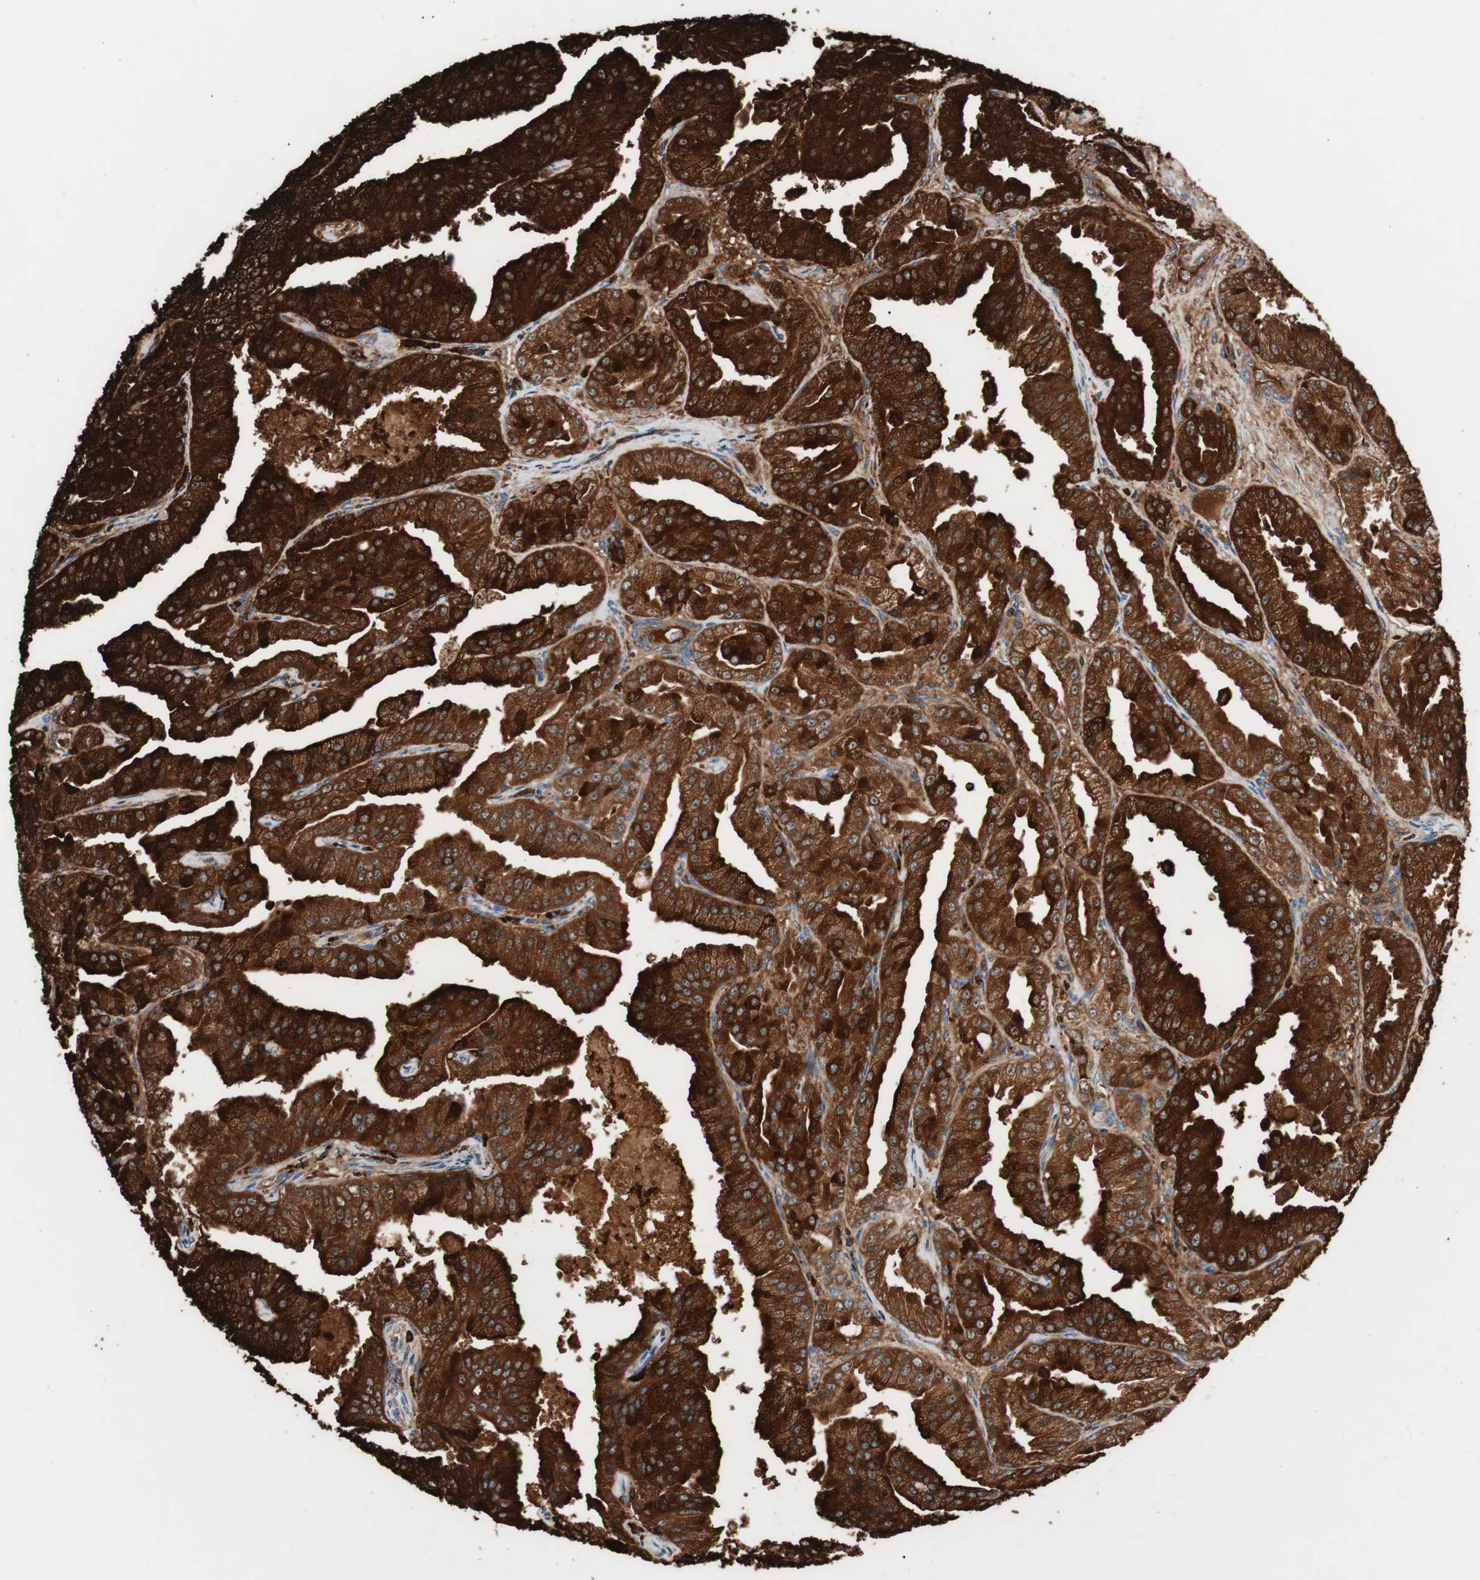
{"staining": {"intensity": "strong", "quantity": ">75%", "location": "cytoplasmic/membranous"}, "tissue": "prostate cancer", "cell_type": "Tumor cells", "image_type": "cancer", "snomed": [{"axis": "morphology", "description": "Adenocarcinoma, High grade"}, {"axis": "topography", "description": "Prostate"}], "caption": "Immunohistochemical staining of human prostate adenocarcinoma (high-grade) displays high levels of strong cytoplasmic/membranous positivity in about >75% of tumor cells. (brown staining indicates protein expression, while blue staining denotes nuclei).", "gene": "CCT3", "patient": {"sex": "male", "age": 61}}